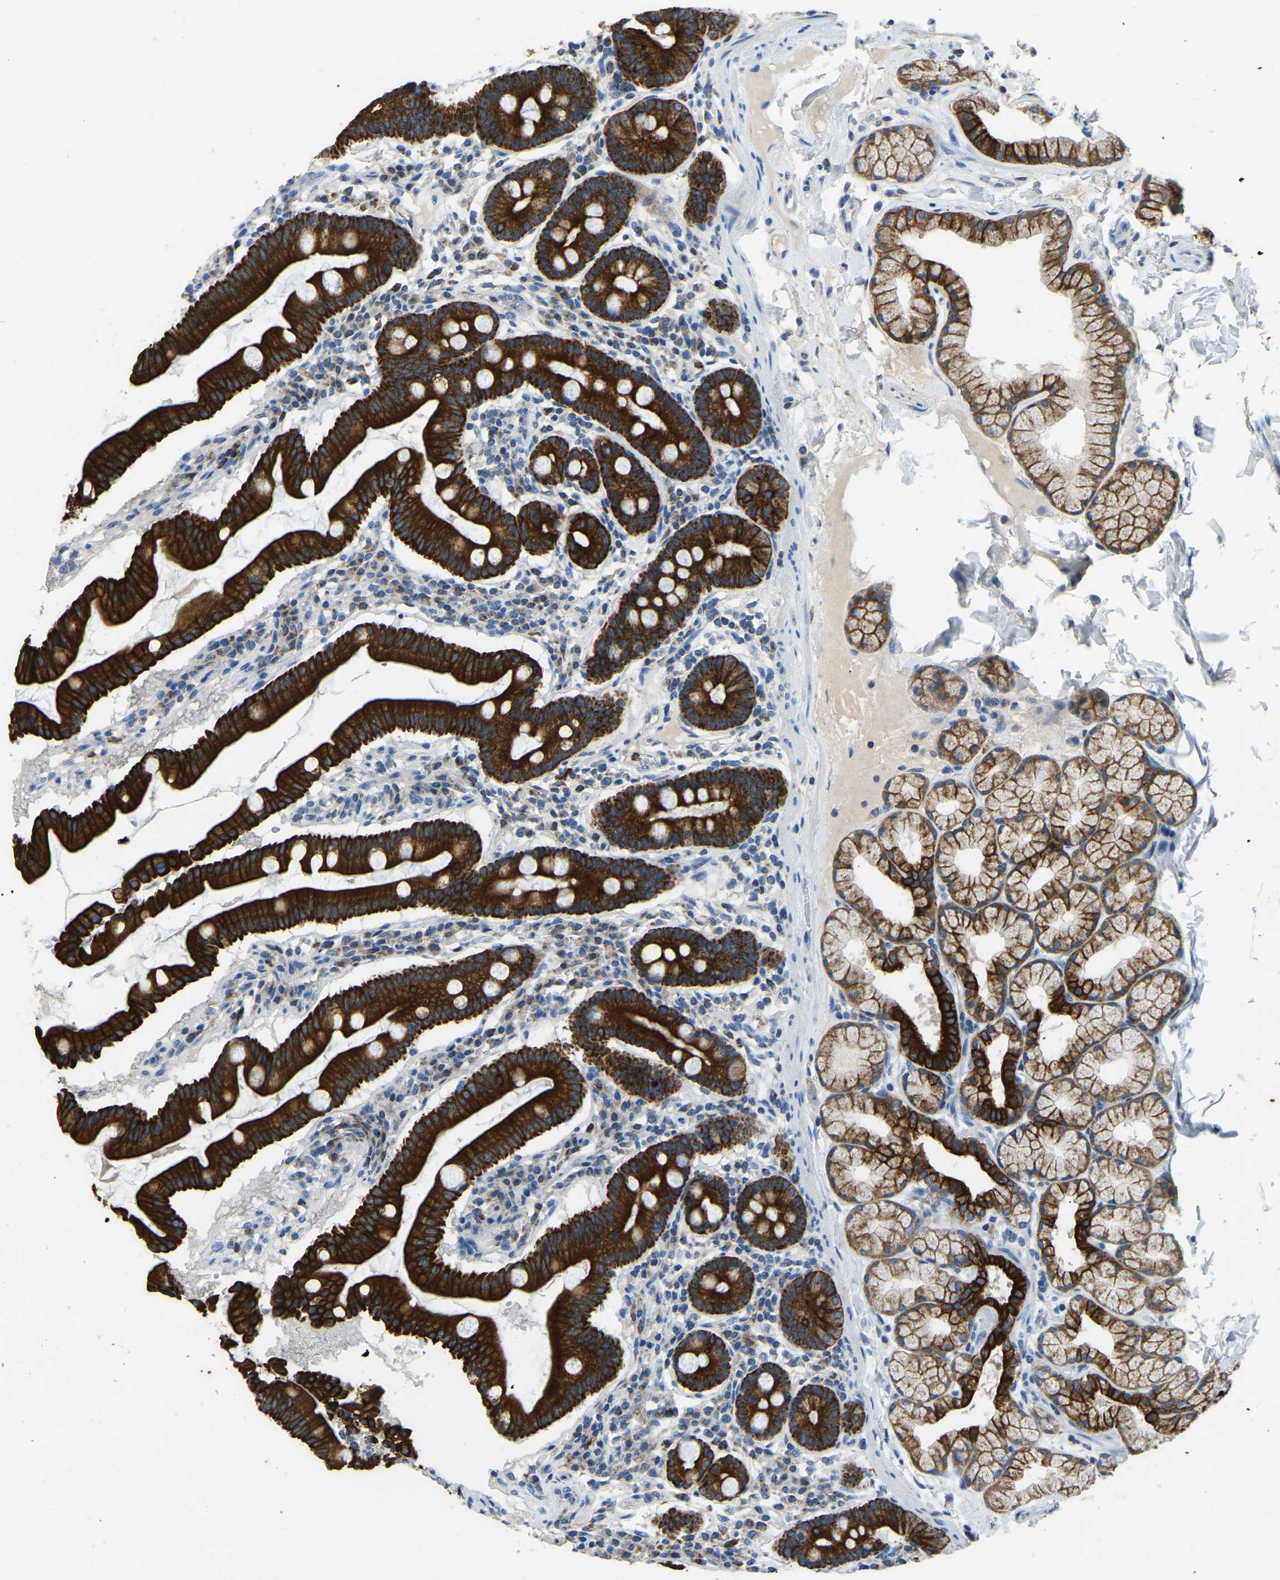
{"staining": {"intensity": "strong", "quantity": ">75%", "location": "cytoplasmic/membranous"}, "tissue": "duodenum", "cell_type": "Glandular cells", "image_type": "normal", "snomed": [{"axis": "morphology", "description": "Normal tissue, NOS"}, {"axis": "topography", "description": "Duodenum"}], "caption": "Duodenum stained with DAB IHC reveals high levels of strong cytoplasmic/membranous staining in about >75% of glandular cells.", "gene": "ZNF200", "patient": {"sex": "male", "age": 50}}